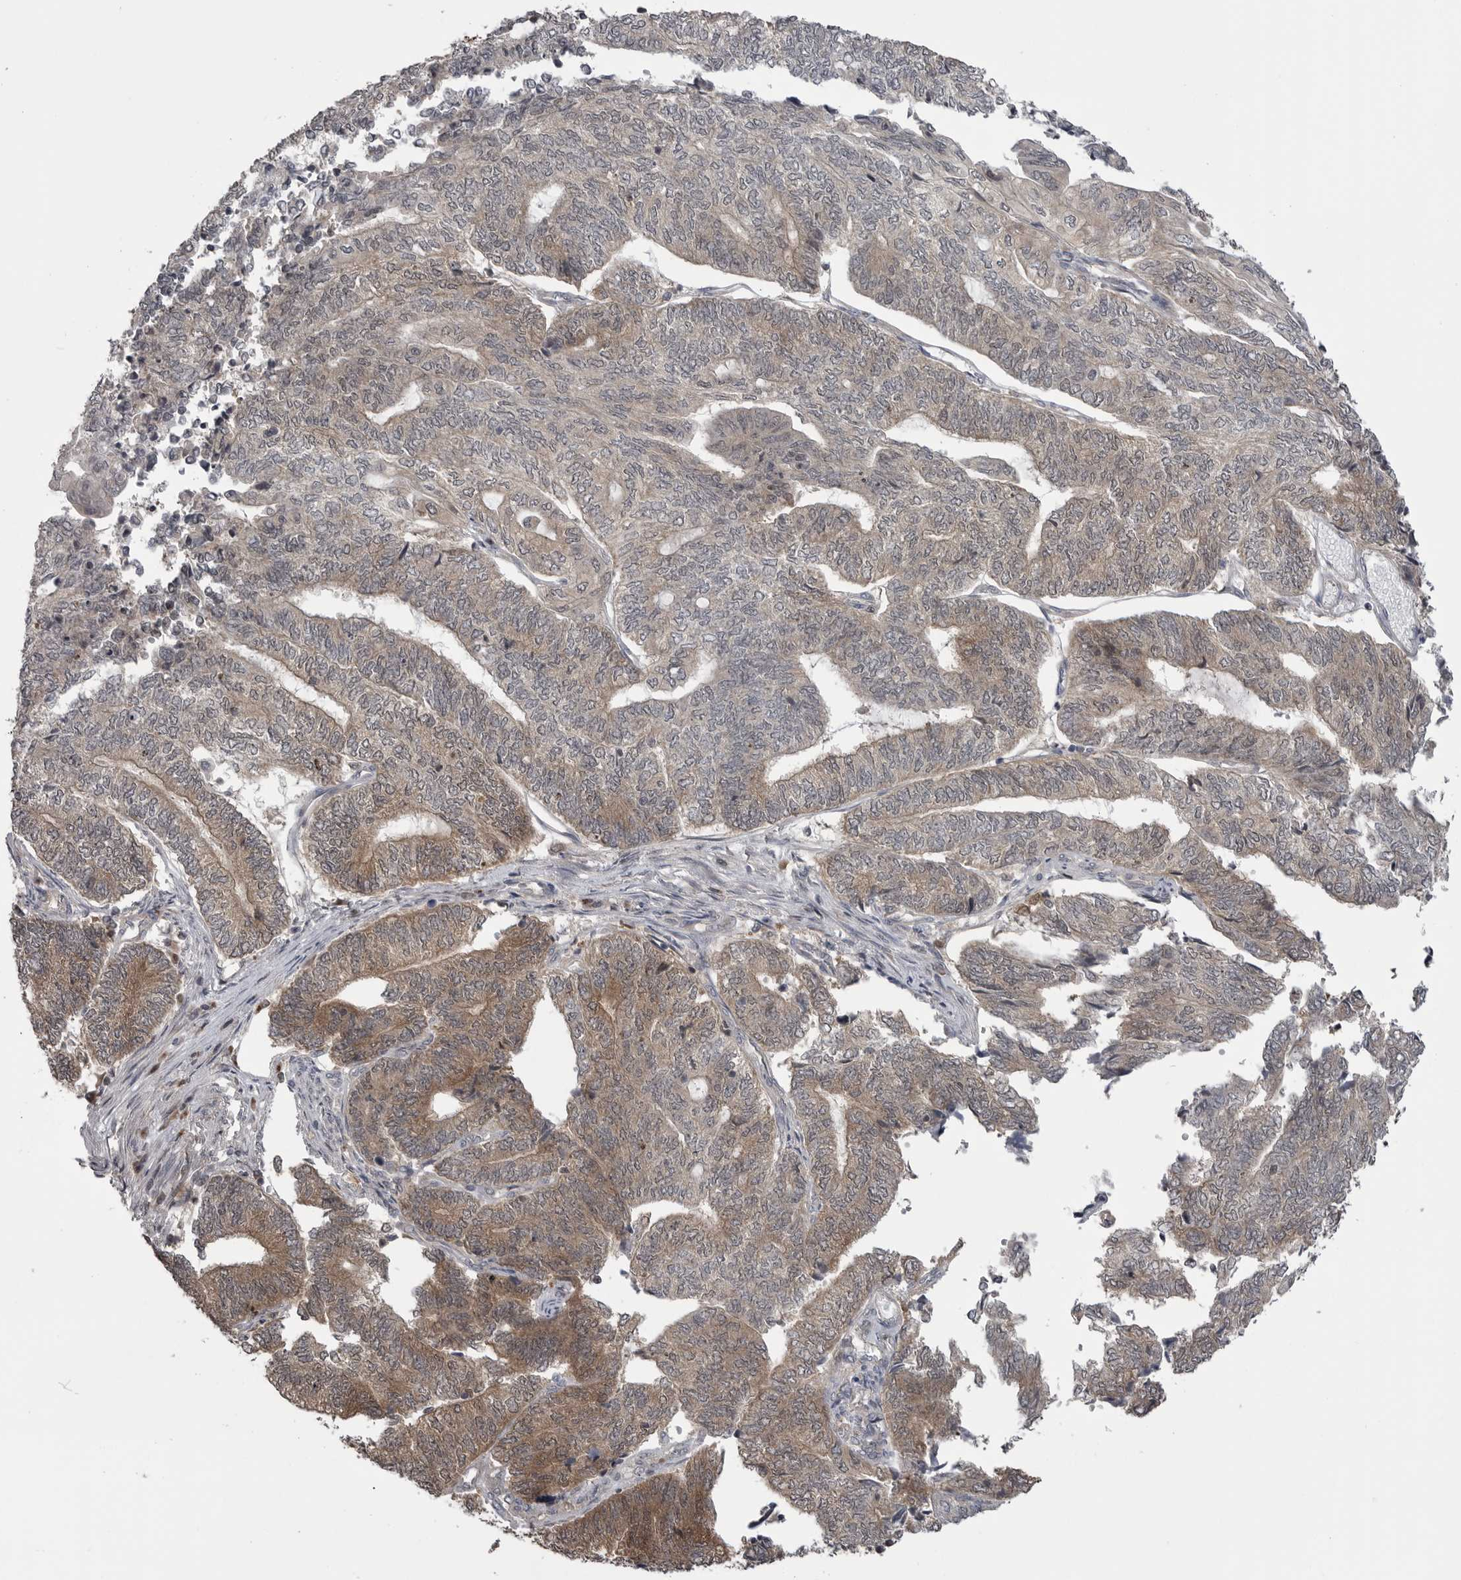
{"staining": {"intensity": "moderate", "quantity": "25%-75%", "location": "cytoplasmic/membranous"}, "tissue": "endometrial cancer", "cell_type": "Tumor cells", "image_type": "cancer", "snomed": [{"axis": "morphology", "description": "Adenocarcinoma, NOS"}, {"axis": "topography", "description": "Uterus"}, {"axis": "topography", "description": "Endometrium"}], "caption": "Endometrial cancer stained with a protein marker displays moderate staining in tumor cells.", "gene": "MAPK13", "patient": {"sex": "female", "age": 70}}